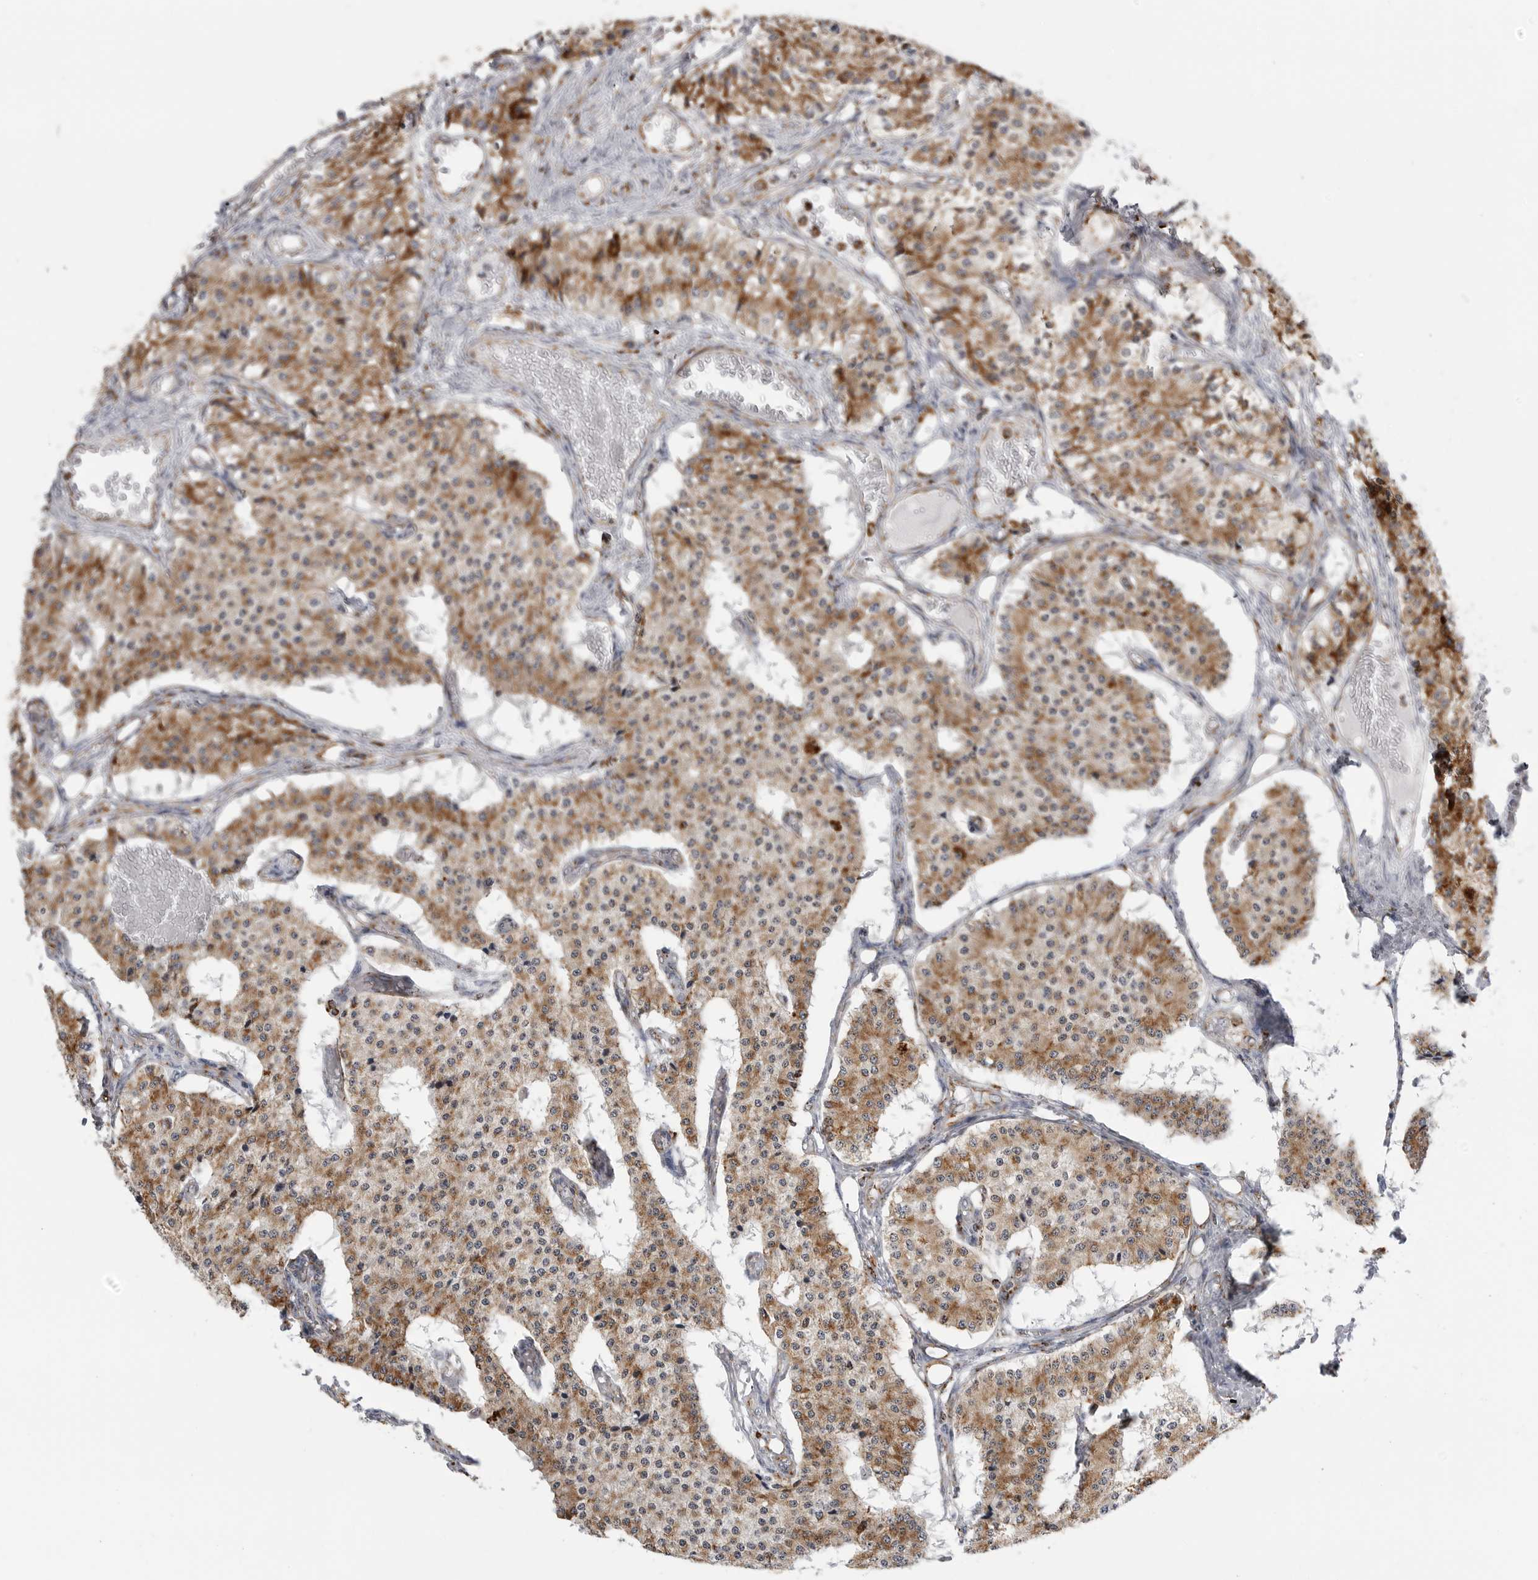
{"staining": {"intensity": "moderate", "quantity": ">75%", "location": "cytoplasmic/membranous"}, "tissue": "carcinoid", "cell_type": "Tumor cells", "image_type": "cancer", "snomed": [{"axis": "morphology", "description": "Carcinoid, malignant, NOS"}, {"axis": "topography", "description": "Colon"}], "caption": "IHC micrograph of human carcinoid (malignant) stained for a protein (brown), which displays medium levels of moderate cytoplasmic/membranous staining in about >75% of tumor cells.", "gene": "COX5A", "patient": {"sex": "female", "age": 52}}